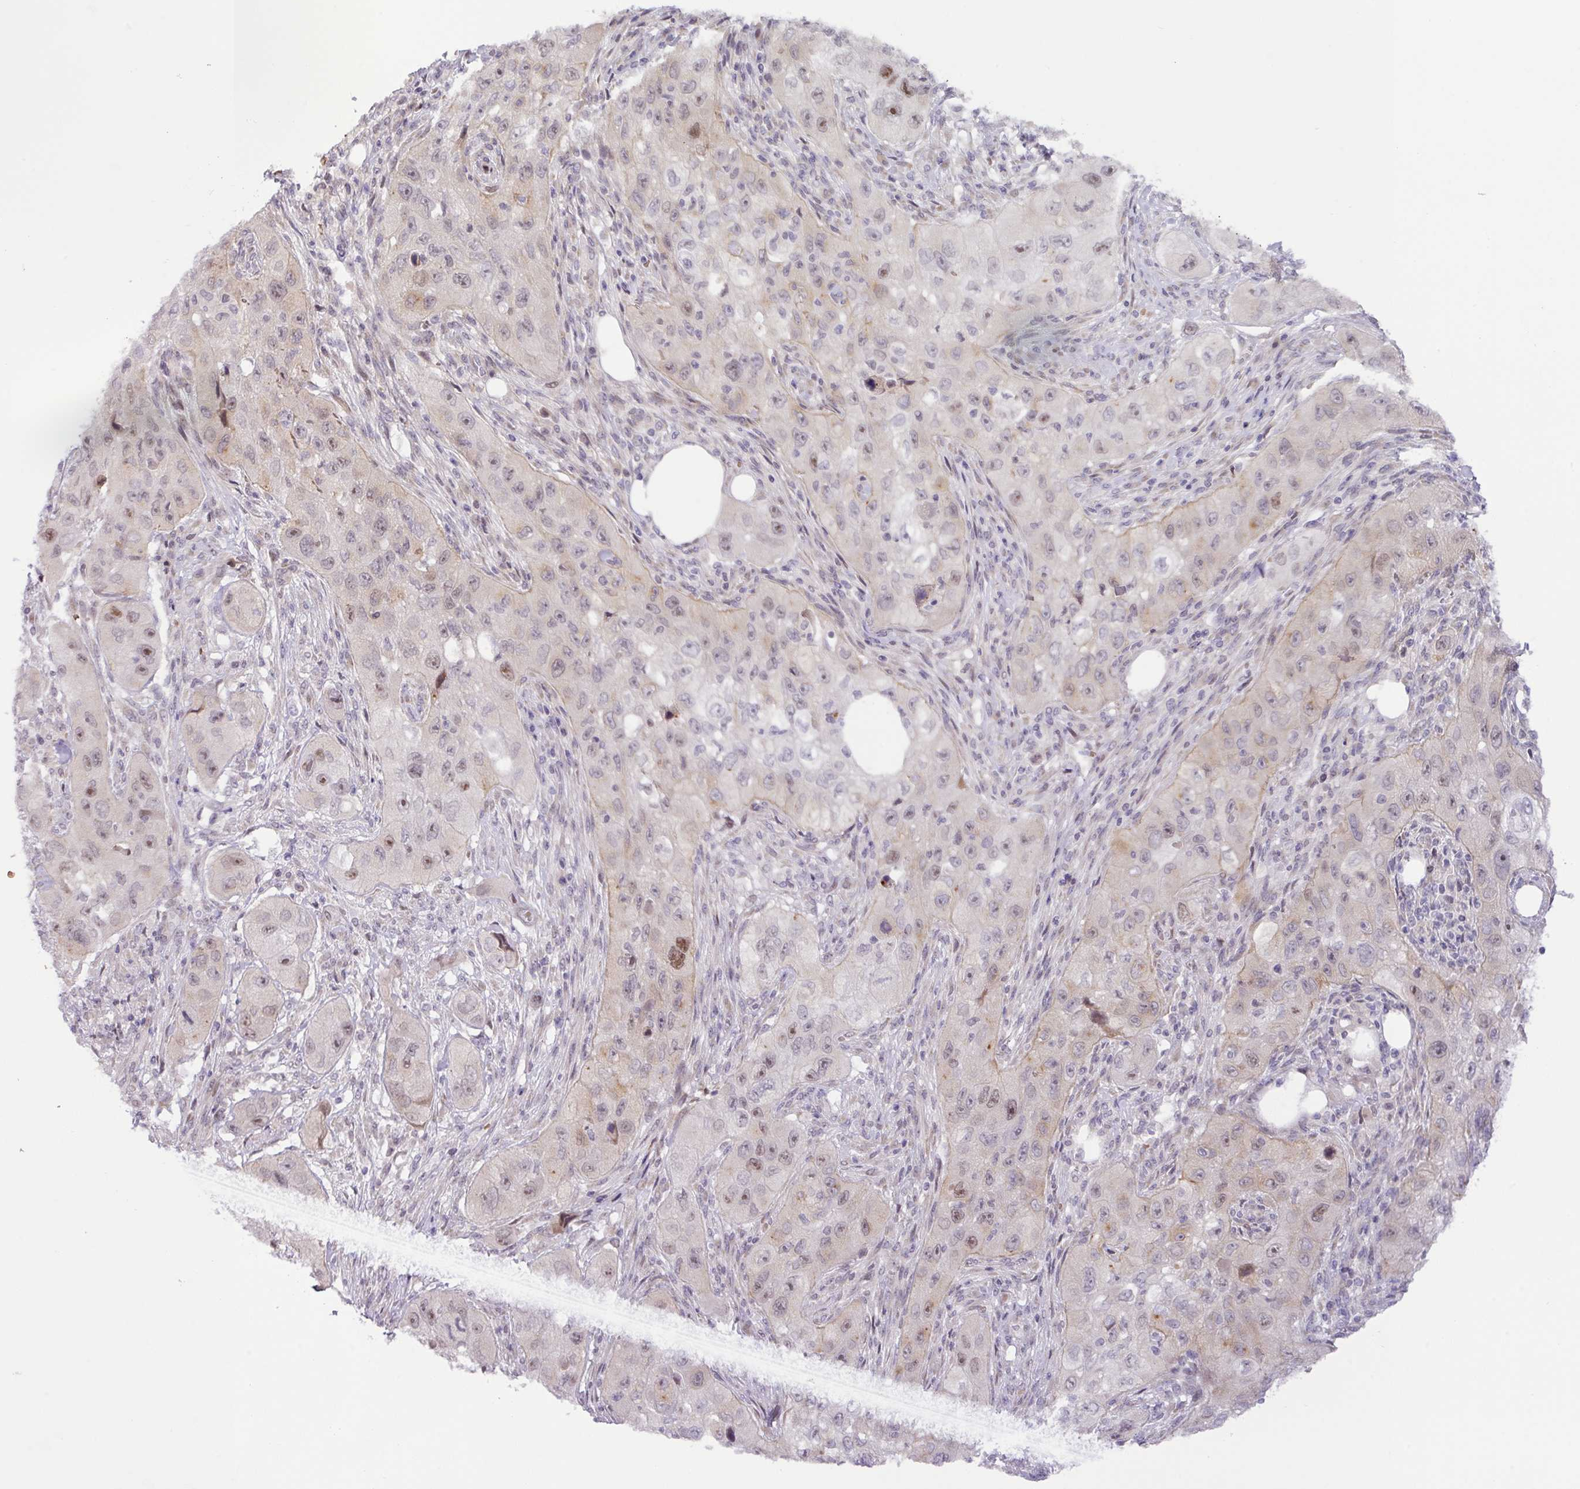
{"staining": {"intensity": "moderate", "quantity": "<25%", "location": "nuclear"}, "tissue": "skin cancer", "cell_type": "Tumor cells", "image_type": "cancer", "snomed": [{"axis": "morphology", "description": "Squamous cell carcinoma, NOS"}, {"axis": "topography", "description": "Skin"}, {"axis": "topography", "description": "Subcutis"}], "caption": "Immunohistochemistry (IHC) photomicrograph of neoplastic tissue: human skin cancer (squamous cell carcinoma) stained using IHC demonstrates low levels of moderate protein expression localized specifically in the nuclear of tumor cells, appearing as a nuclear brown color.", "gene": "PARP2", "patient": {"sex": "male", "age": 73}}